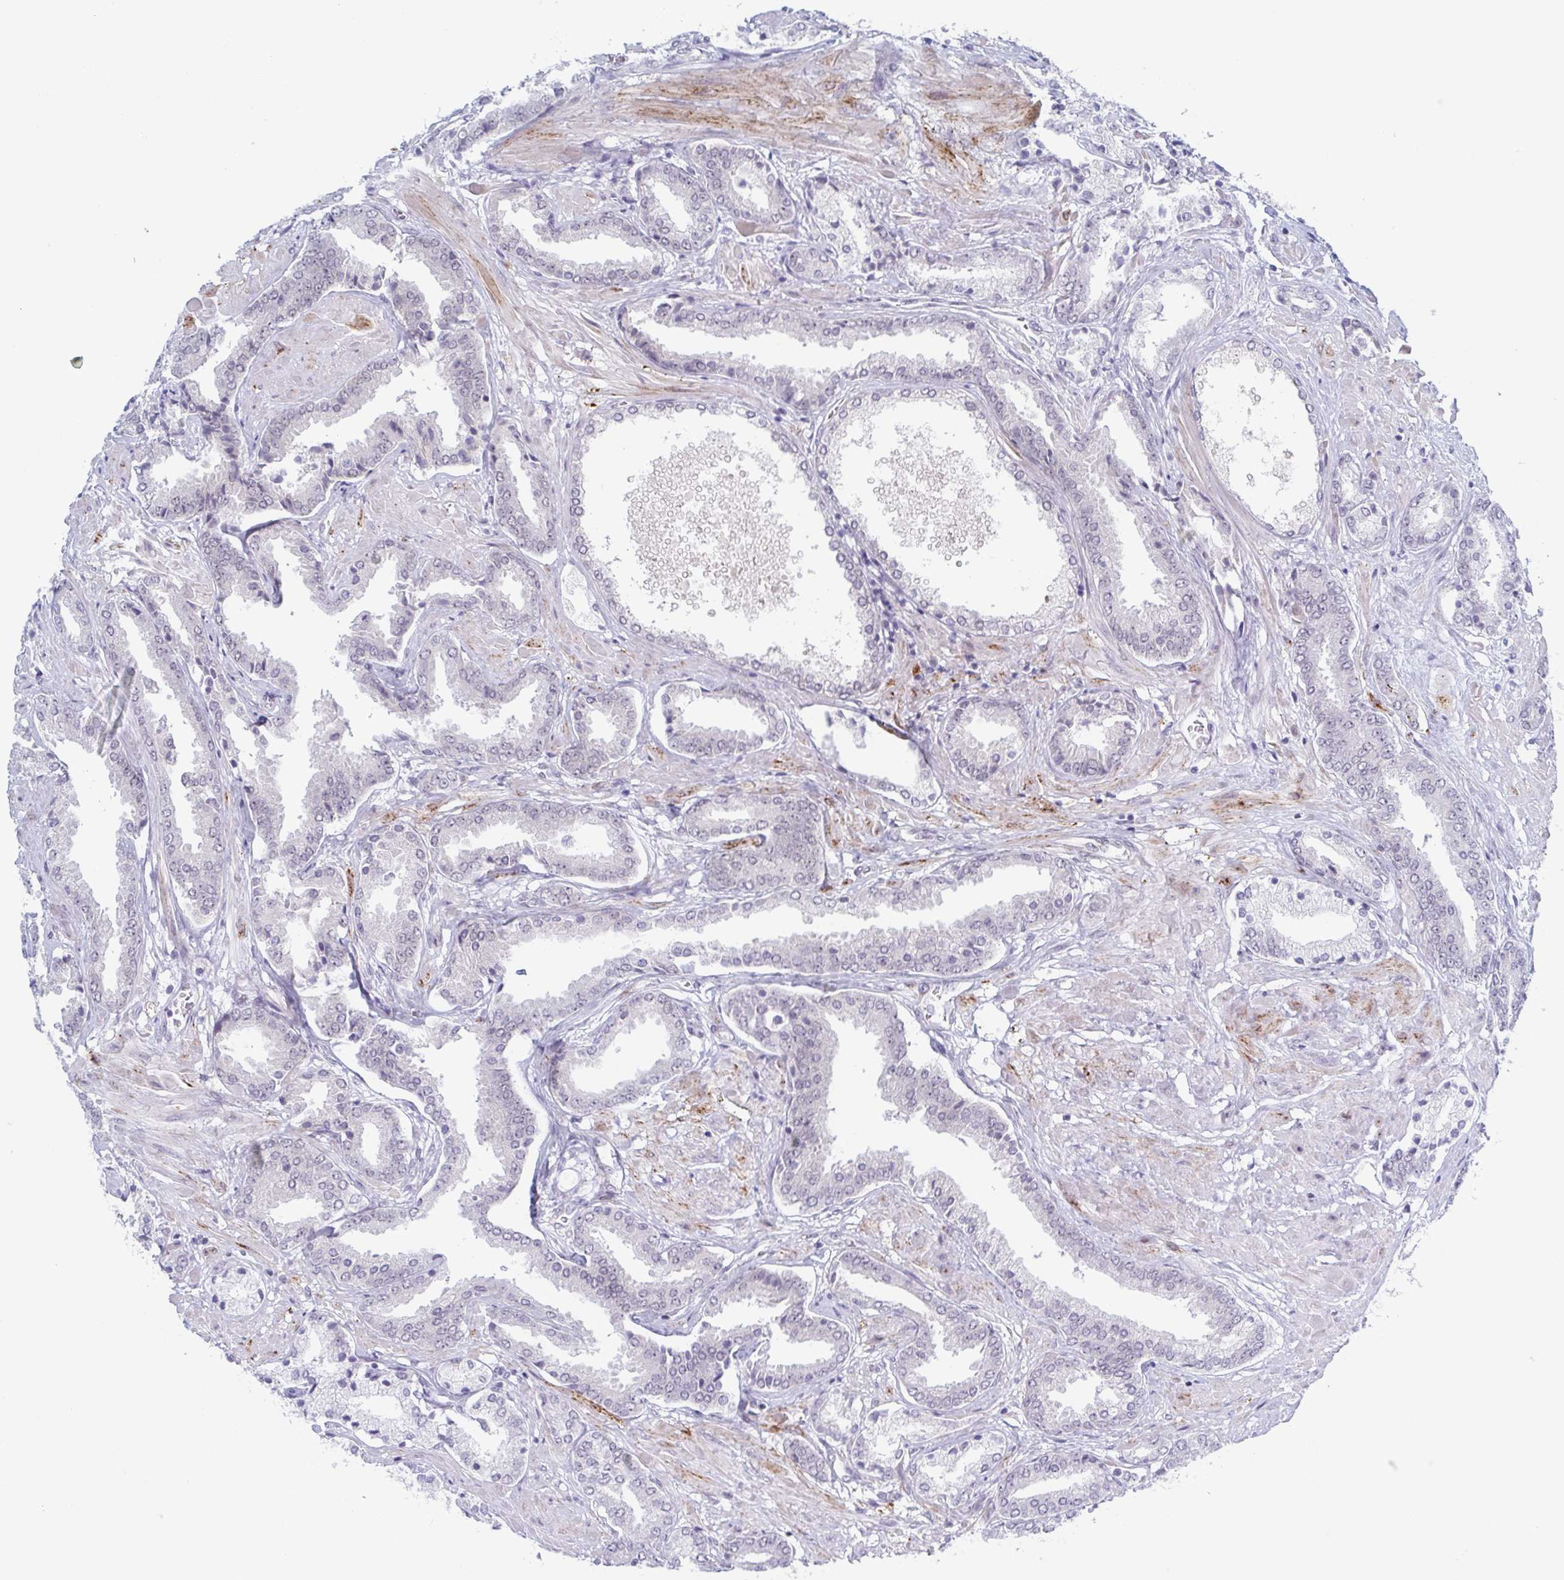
{"staining": {"intensity": "negative", "quantity": "none", "location": "none"}, "tissue": "prostate cancer", "cell_type": "Tumor cells", "image_type": "cancer", "snomed": [{"axis": "morphology", "description": "Adenocarcinoma, High grade"}, {"axis": "topography", "description": "Prostate"}], "caption": "An immunohistochemistry photomicrograph of prostate cancer (adenocarcinoma (high-grade)) is shown. There is no staining in tumor cells of prostate cancer (adenocarcinoma (high-grade)).", "gene": "ZFP64", "patient": {"sex": "male", "age": 56}}